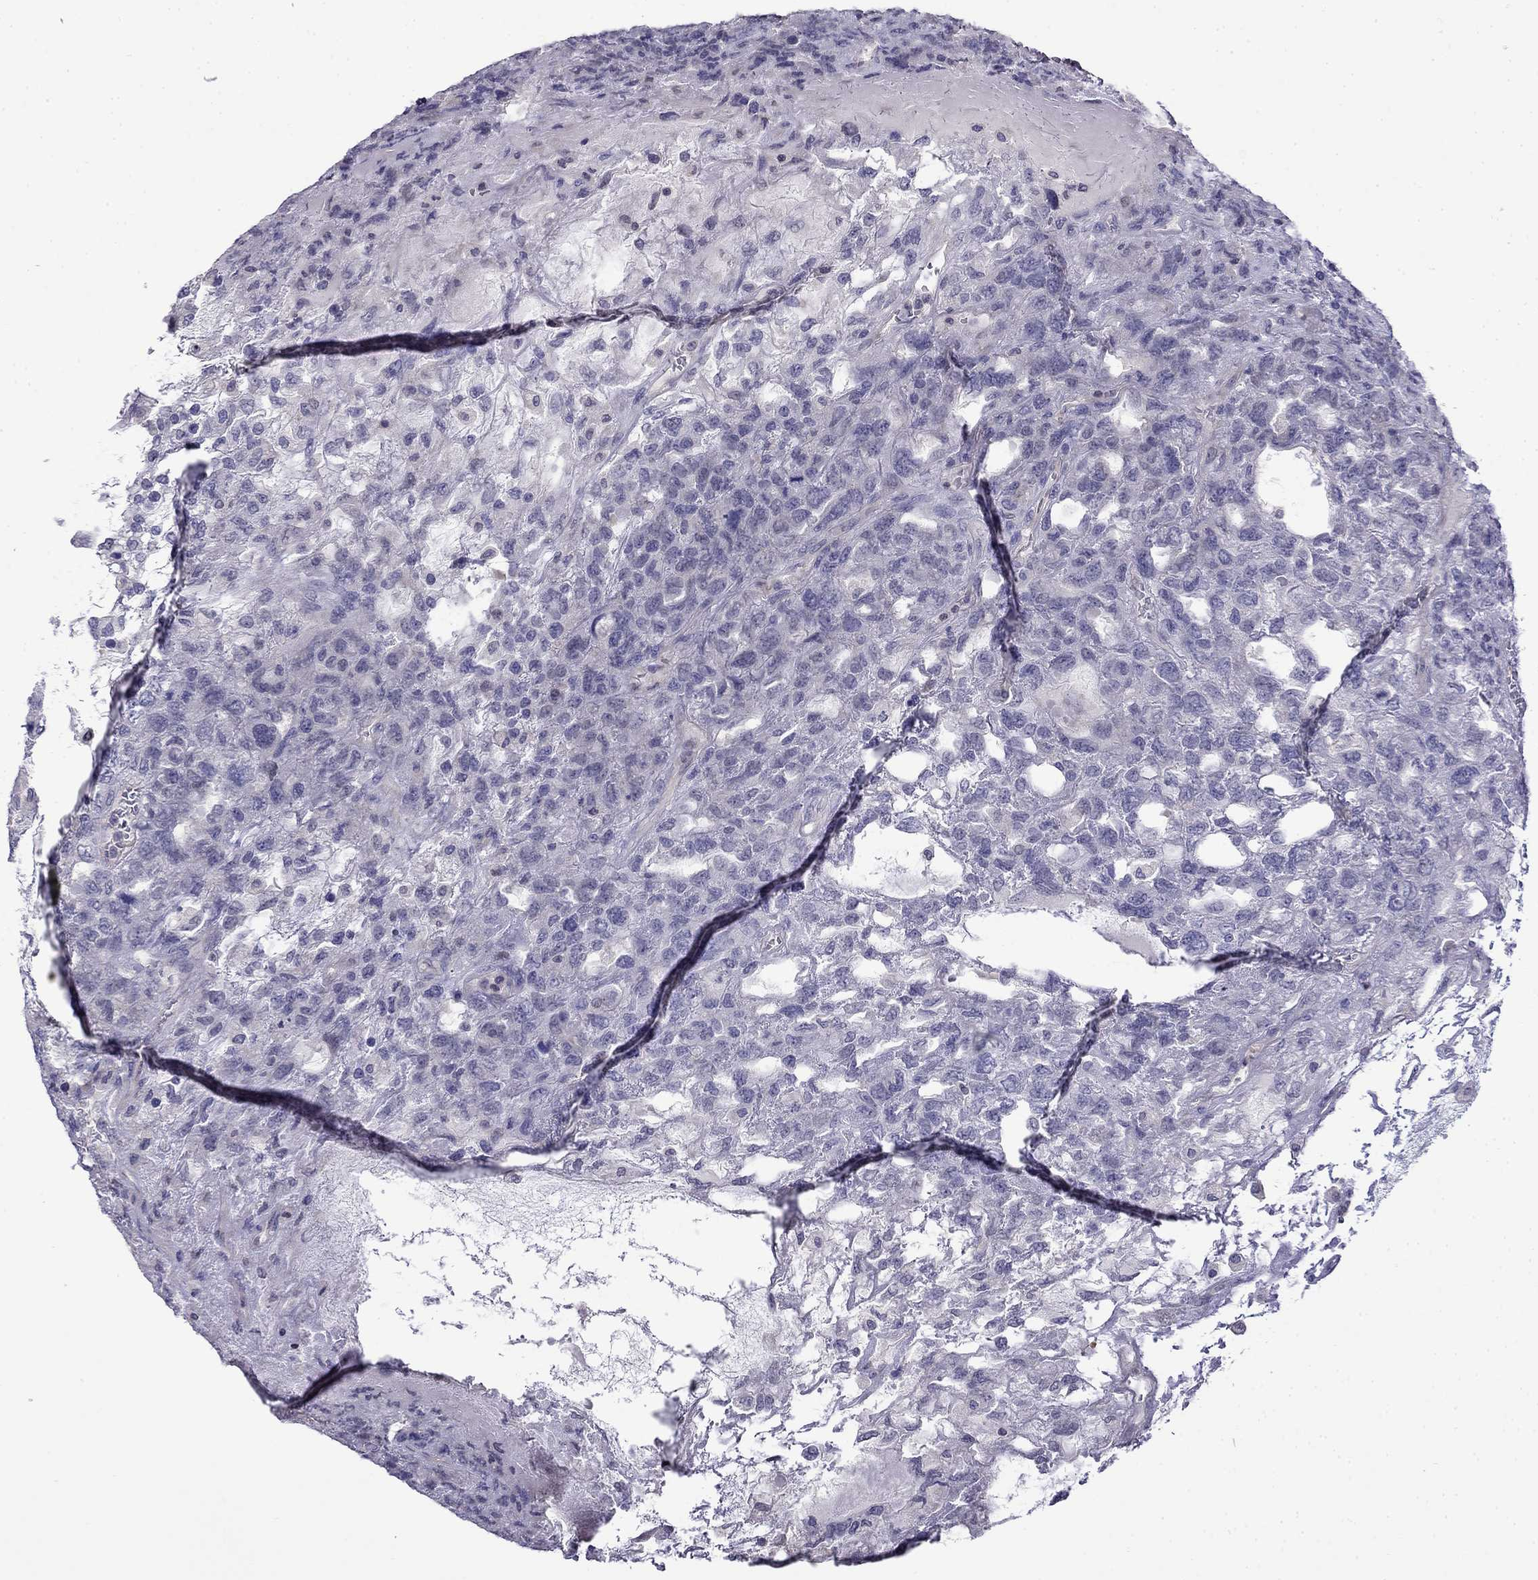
{"staining": {"intensity": "negative", "quantity": "none", "location": "none"}, "tissue": "testis cancer", "cell_type": "Tumor cells", "image_type": "cancer", "snomed": [{"axis": "morphology", "description": "Seminoma, NOS"}, {"axis": "topography", "description": "Testis"}], "caption": "This micrograph is of seminoma (testis) stained with IHC to label a protein in brown with the nuclei are counter-stained blue. There is no staining in tumor cells.", "gene": "GUCA1B", "patient": {"sex": "male", "age": 52}}